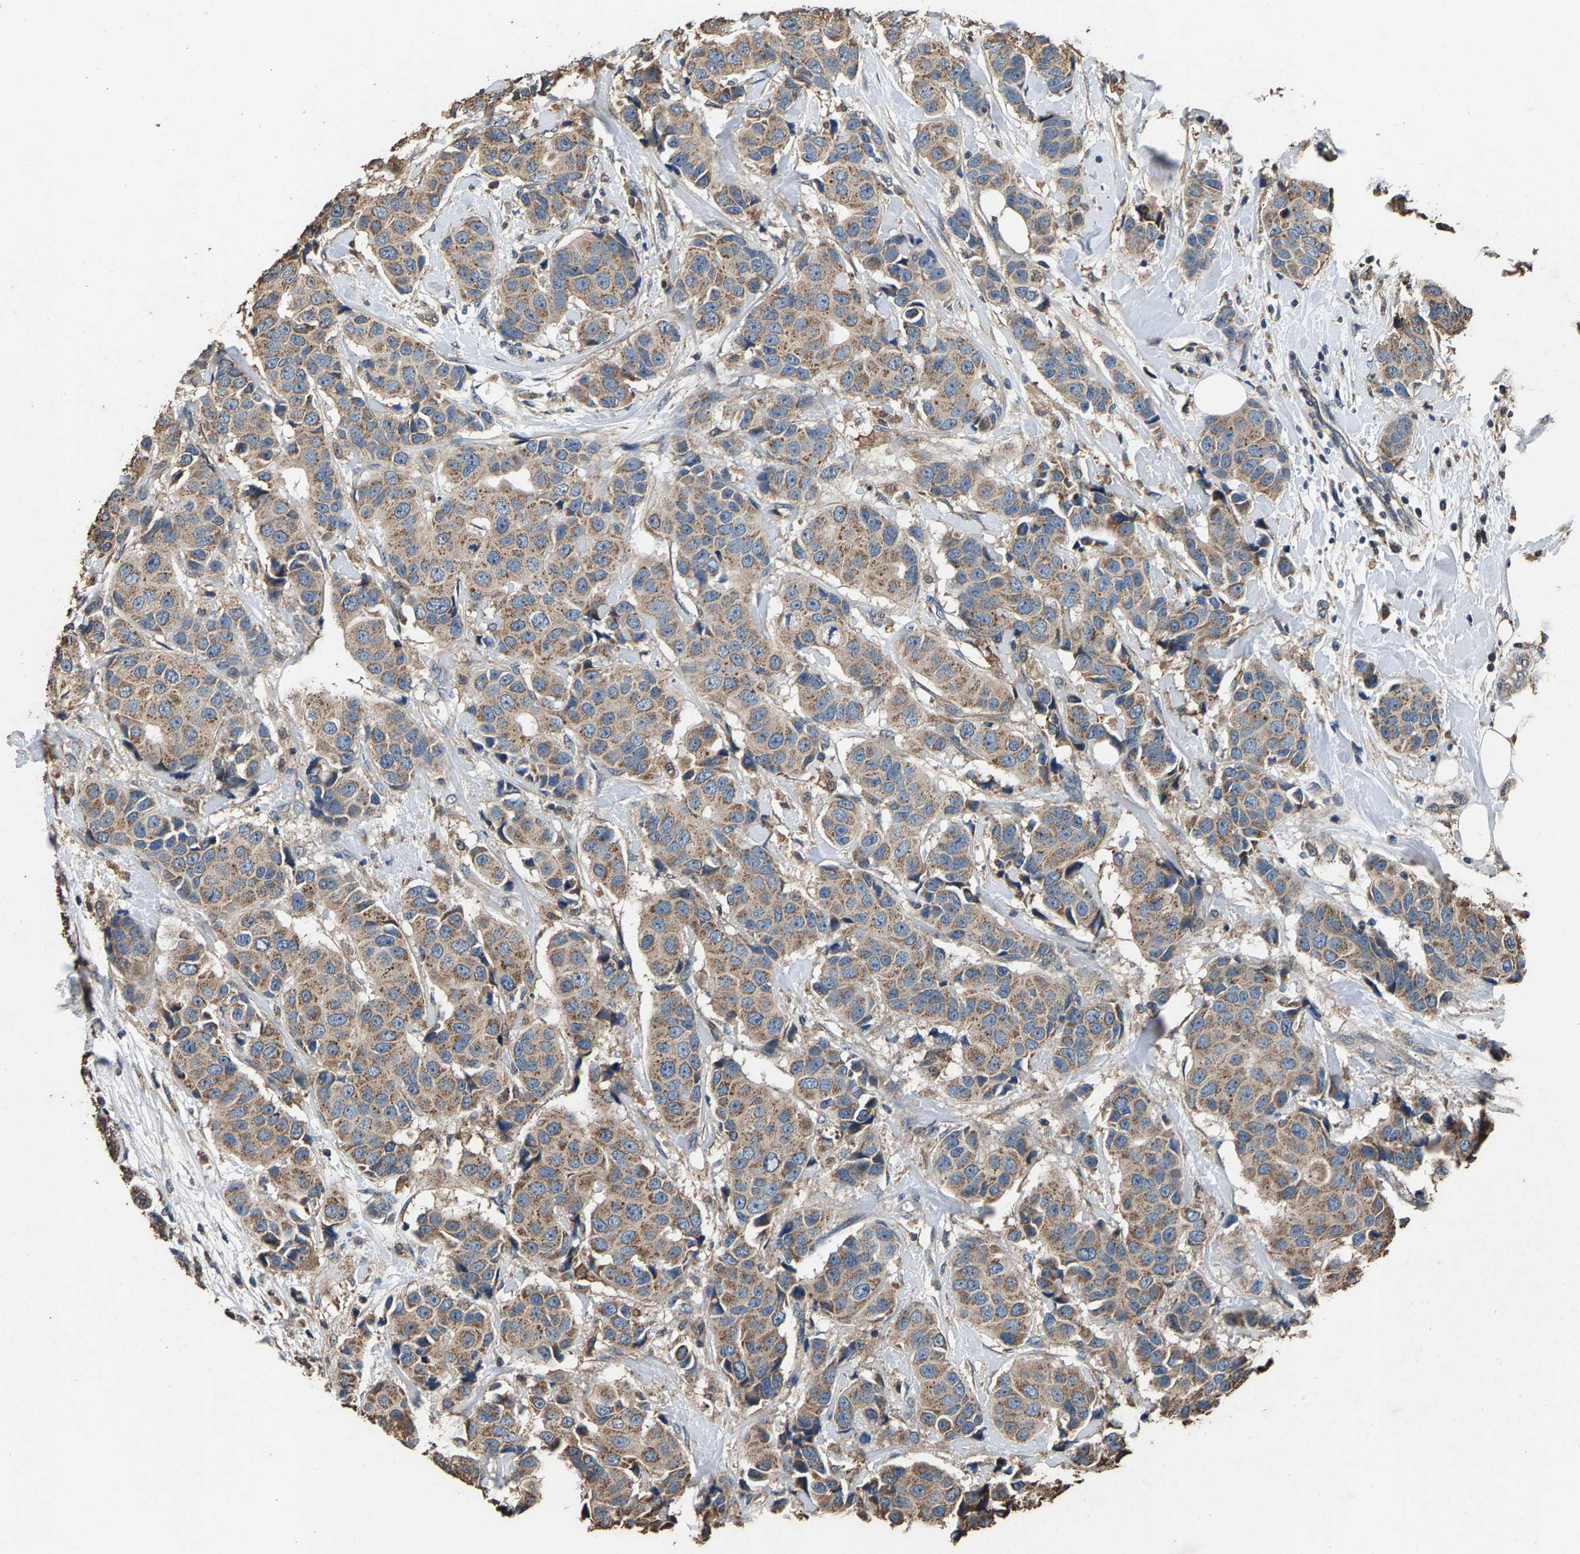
{"staining": {"intensity": "weak", "quantity": ">75%", "location": "cytoplasmic/membranous"}, "tissue": "breast cancer", "cell_type": "Tumor cells", "image_type": "cancer", "snomed": [{"axis": "morphology", "description": "Normal tissue, NOS"}, {"axis": "morphology", "description": "Duct carcinoma"}, {"axis": "topography", "description": "Breast"}], "caption": "Immunohistochemical staining of breast cancer reveals low levels of weak cytoplasmic/membranous staining in approximately >75% of tumor cells.", "gene": "MRPL27", "patient": {"sex": "female", "age": 39}}